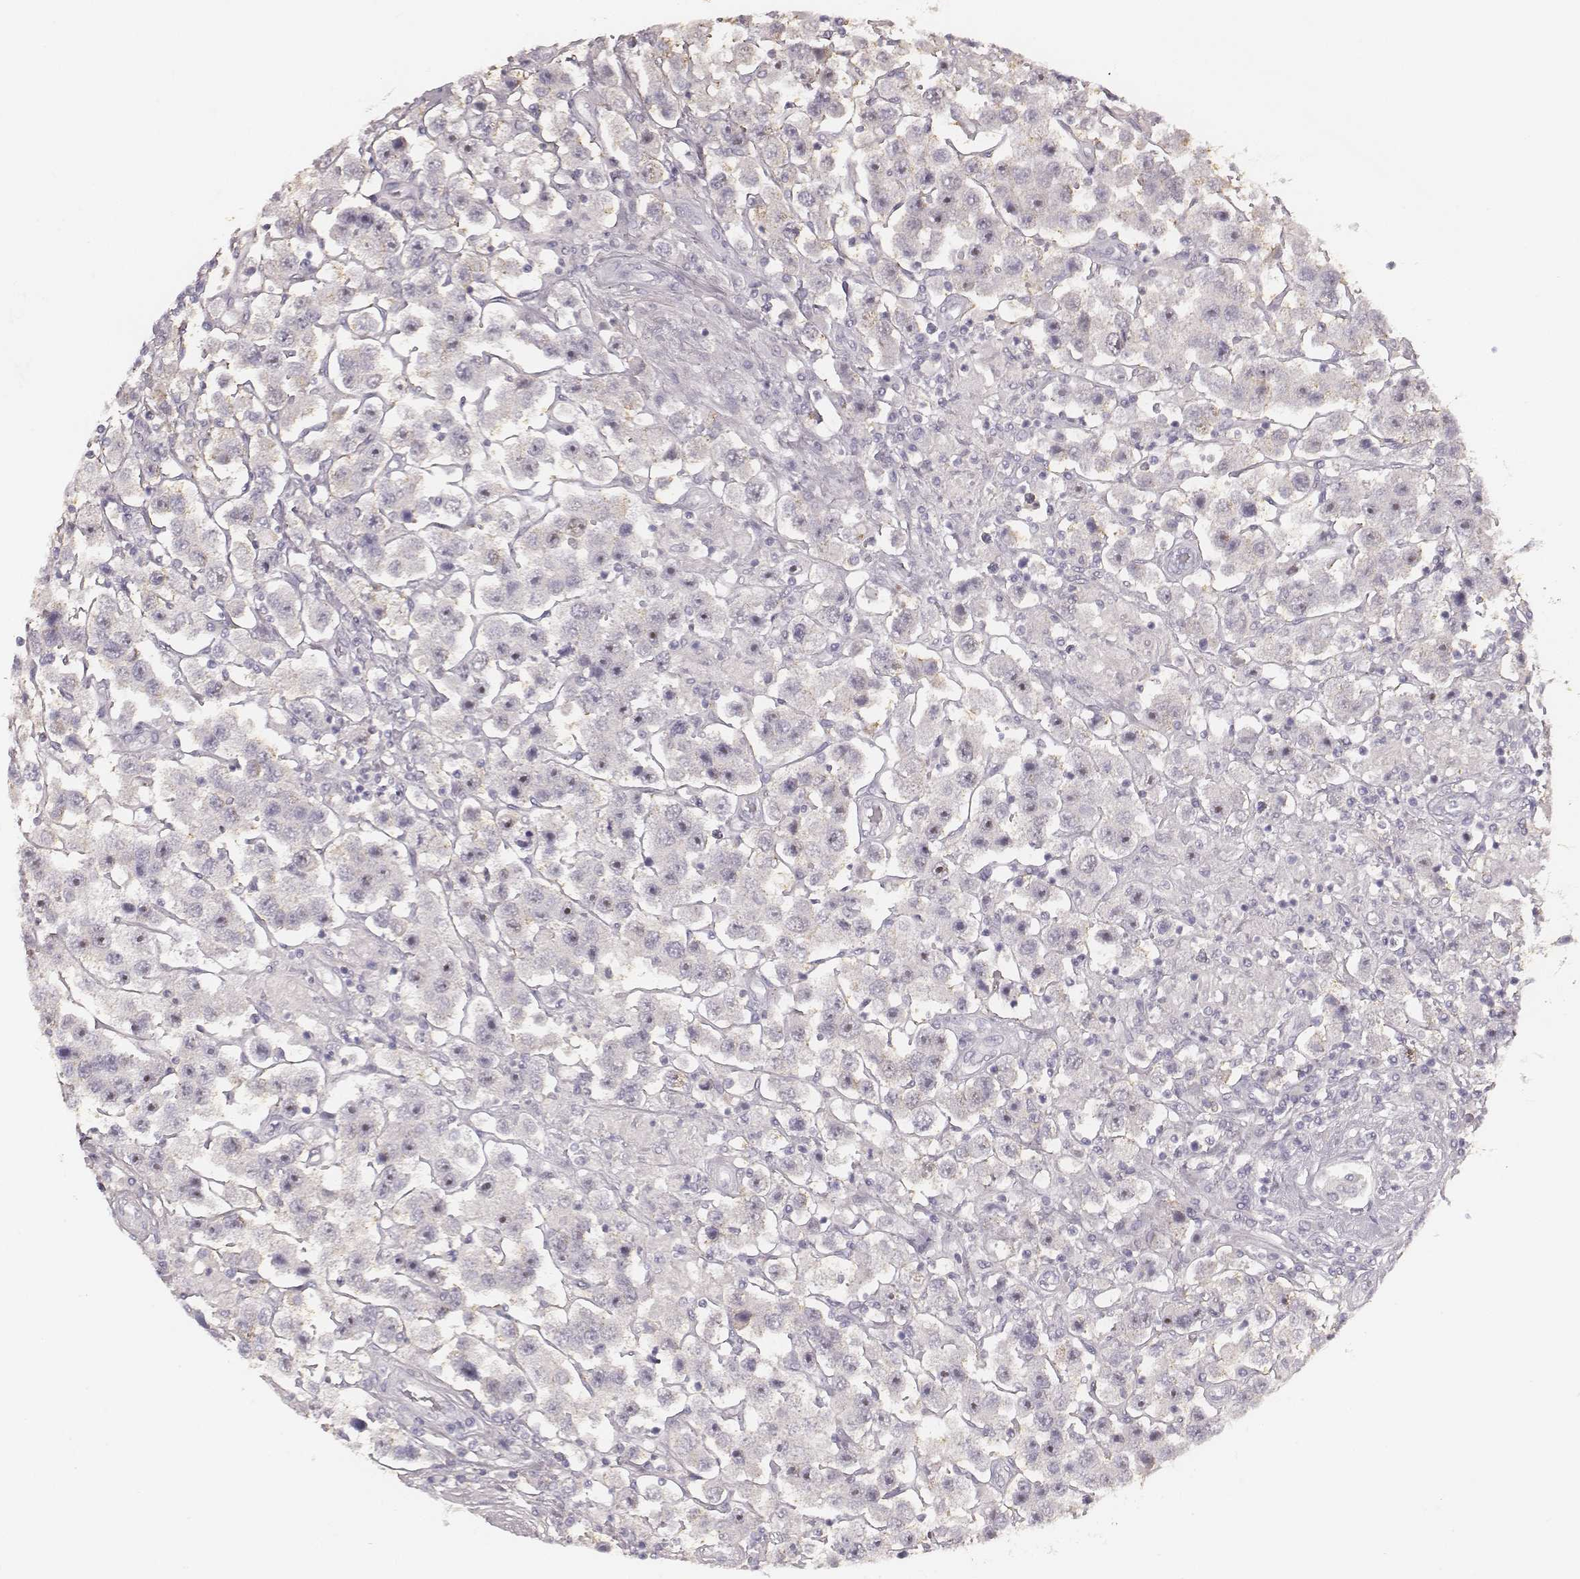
{"staining": {"intensity": "negative", "quantity": "none", "location": "none"}, "tissue": "testis cancer", "cell_type": "Tumor cells", "image_type": "cancer", "snomed": [{"axis": "morphology", "description": "Seminoma, NOS"}, {"axis": "topography", "description": "Testis"}], "caption": "DAB (3,3'-diaminobenzidine) immunohistochemical staining of testis cancer demonstrates no significant staining in tumor cells.", "gene": "MADCAM1", "patient": {"sex": "male", "age": 45}}